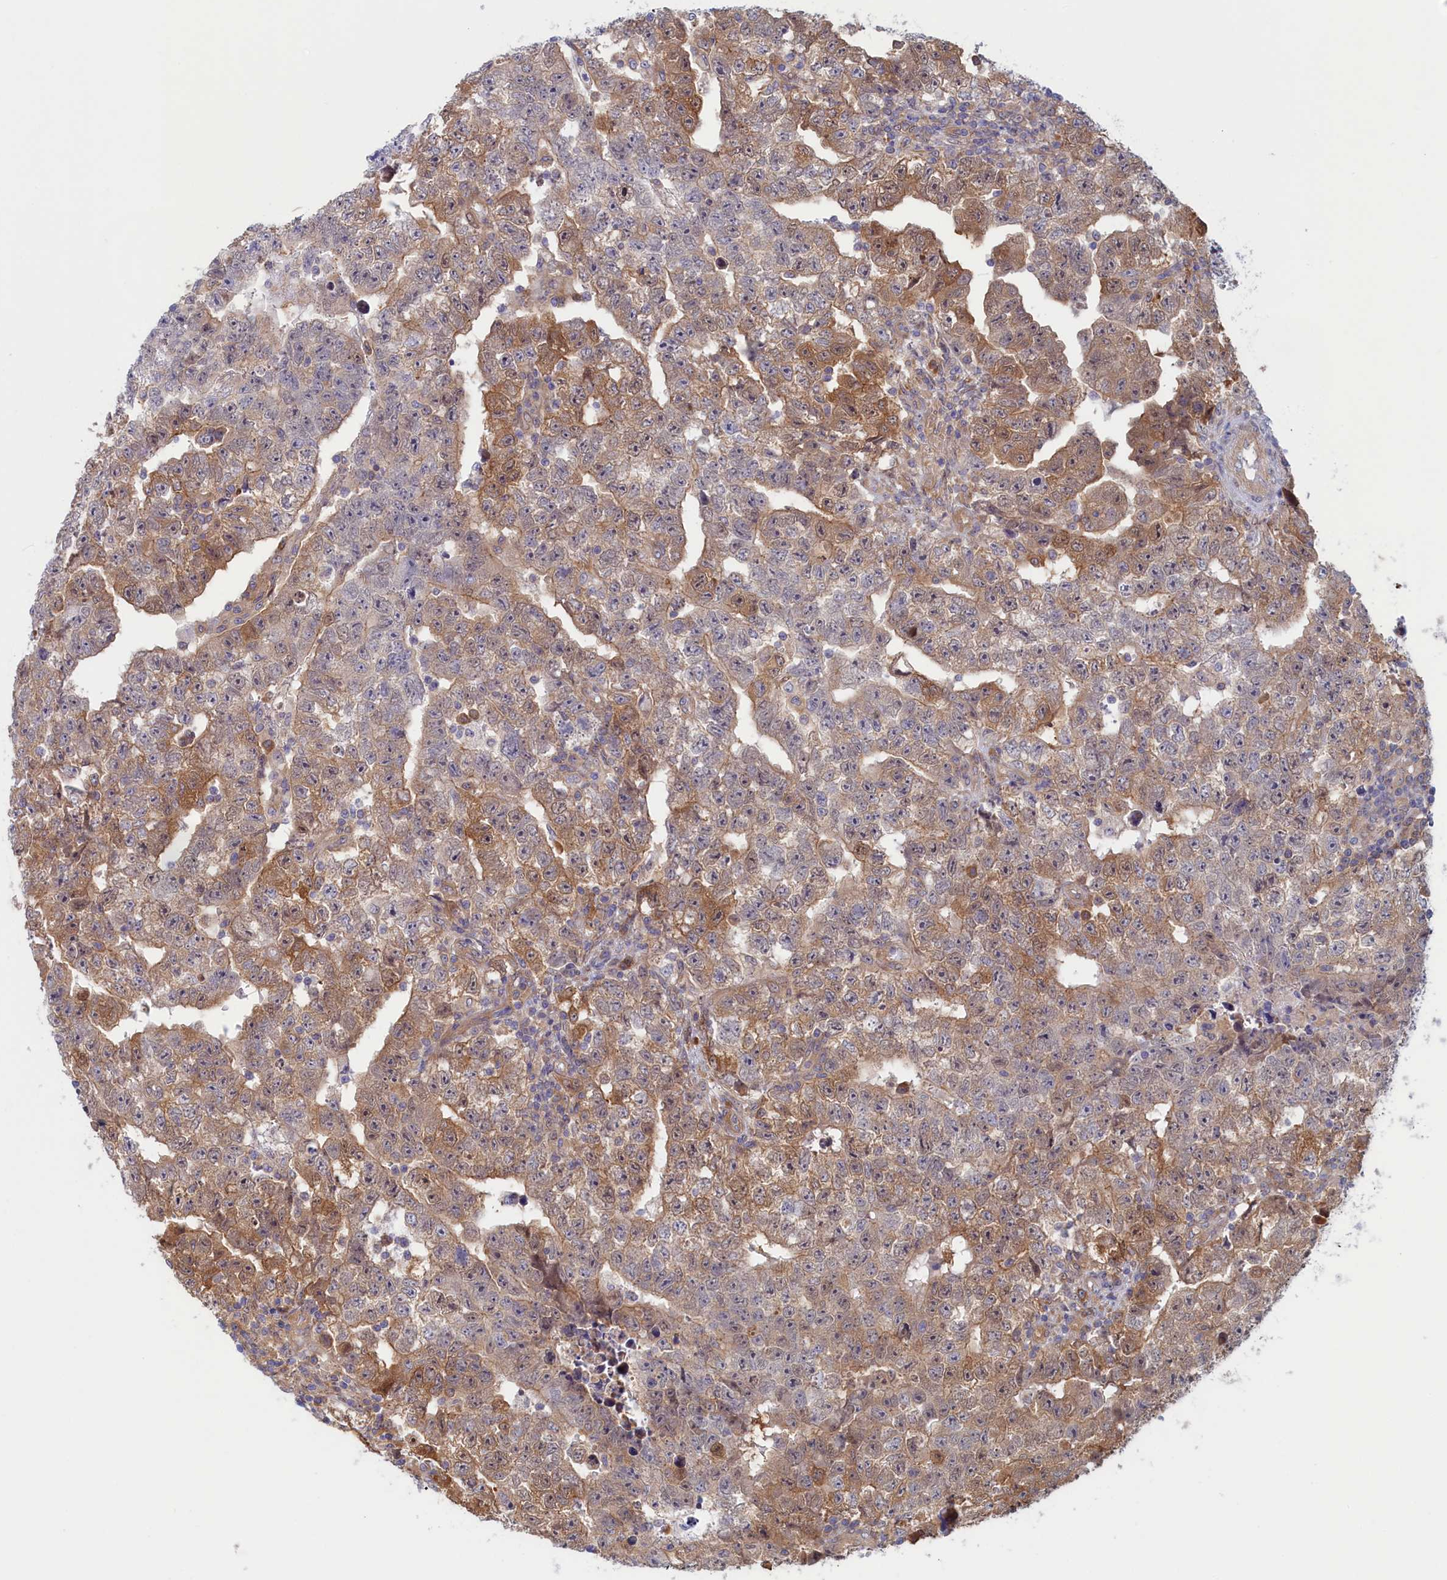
{"staining": {"intensity": "moderate", "quantity": "25%-75%", "location": "cytoplasmic/membranous"}, "tissue": "testis cancer", "cell_type": "Tumor cells", "image_type": "cancer", "snomed": [{"axis": "morphology", "description": "Carcinoma, Embryonal, NOS"}, {"axis": "topography", "description": "Testis"}], "caption": "Protein positivity by immunohistochemistry (IHC) shows moderate cytoplasmic/membranous expression in approximately 25%-75% of tumor cells in testis embryonal carcinoma.", "gene": "SYNDIG1L", "patient": {"sex": "male", "age": 25}}